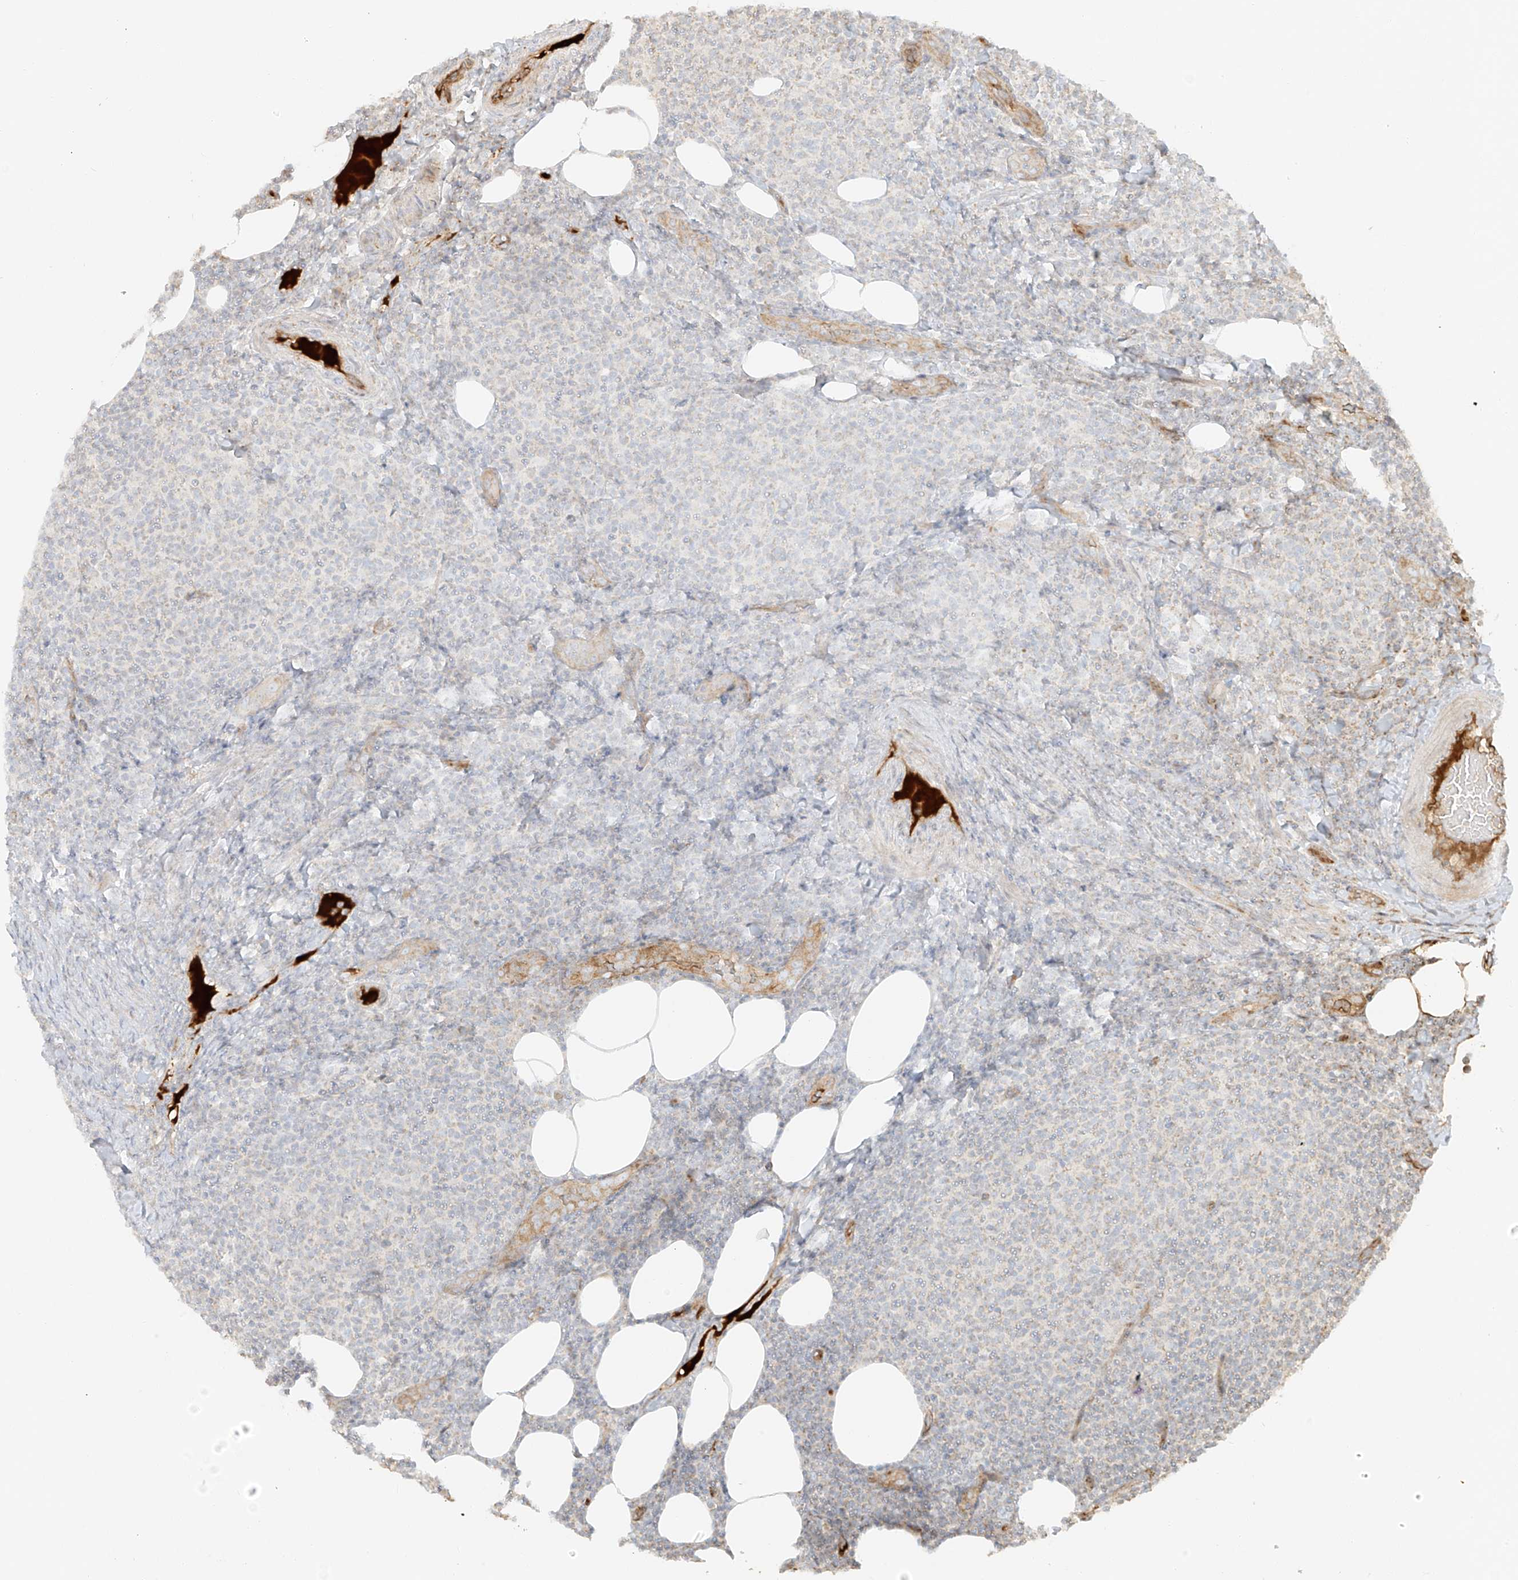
{"staining": {"intensity": "negative", "quantity": "none", "location": "none"}, "tissue": "lymphoma", "cell_type": "Tumor cells", "image_type": "cancer", "snomed": [{"axis": "morphology", "description": "Malignant lymphoma, non-Hodgkin's type, Low grade"}, {"axis": "topography", "description": "Lymph node"}], "caption": "The IHC image has no significant staining in tumor cells of lymphoma tissue.", "gene": "MIPEP", "patient": {"sex": "male", "age": 66}}